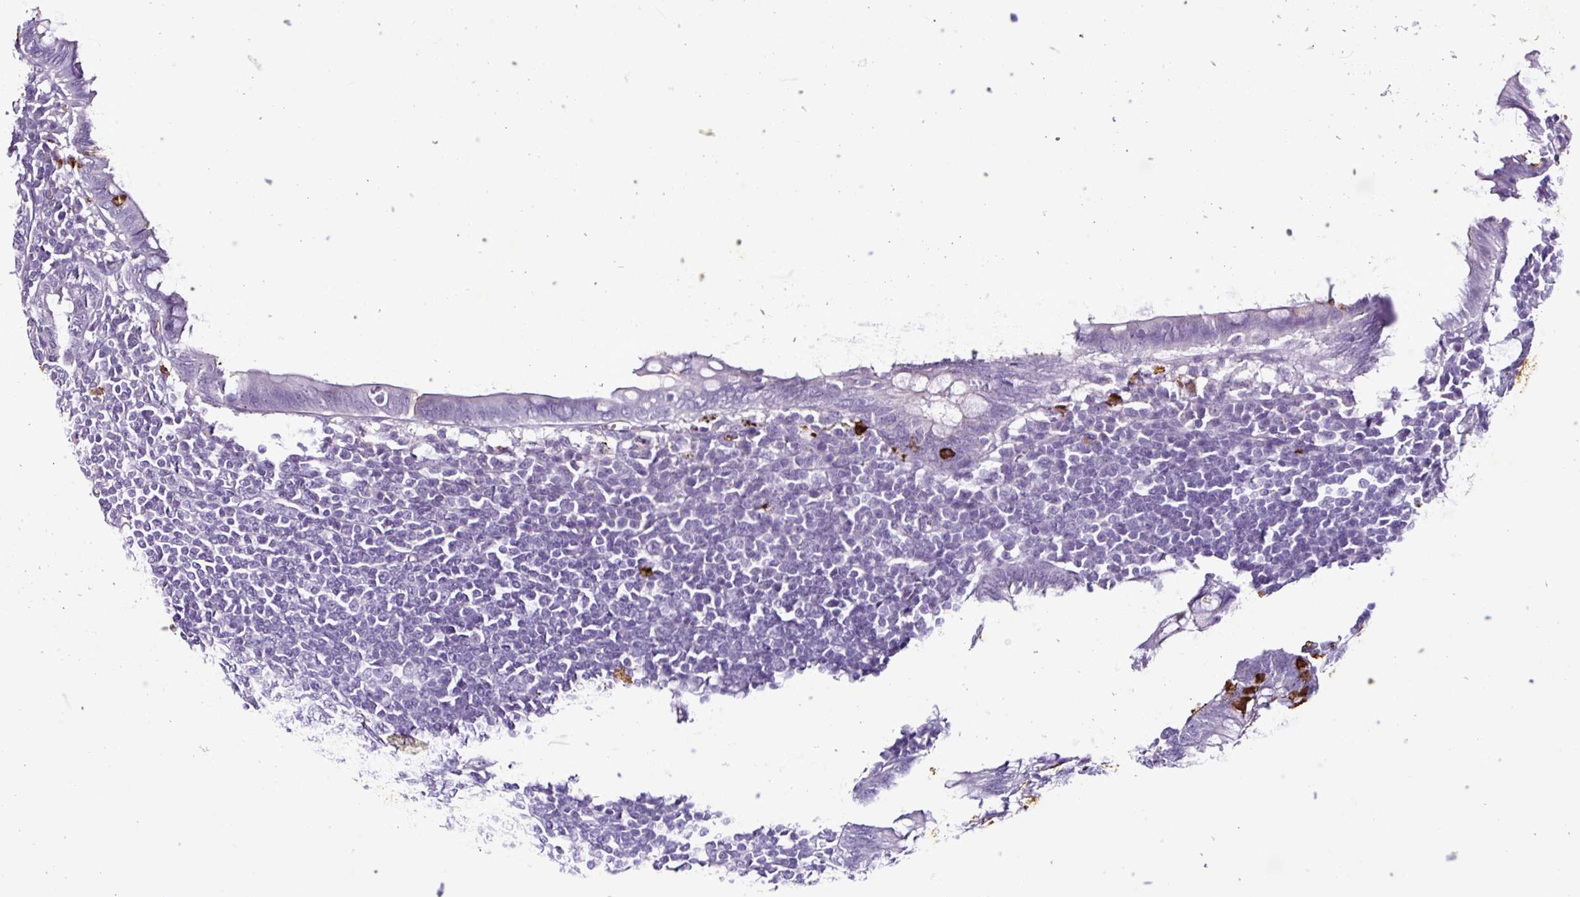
{"staining": {"intensity": "negative", "quantity": "none", "location": "none"}, "tissue": "appendix", "cell_type": "Glandular cells", "image_type": "normal", "snomed": [{"axis": "morphology", "description": "Normal tissue, NOS"}, {"axis": "topography", "description": "Appendix"}], "caption": "DAB (3,3'-diaminobenzidine) immunohistochemical staining of benign human appendix shows no significant expression in glandular cells.", "gene": "TMEM178A", "patient": {"sex": "male", "age": 83}}